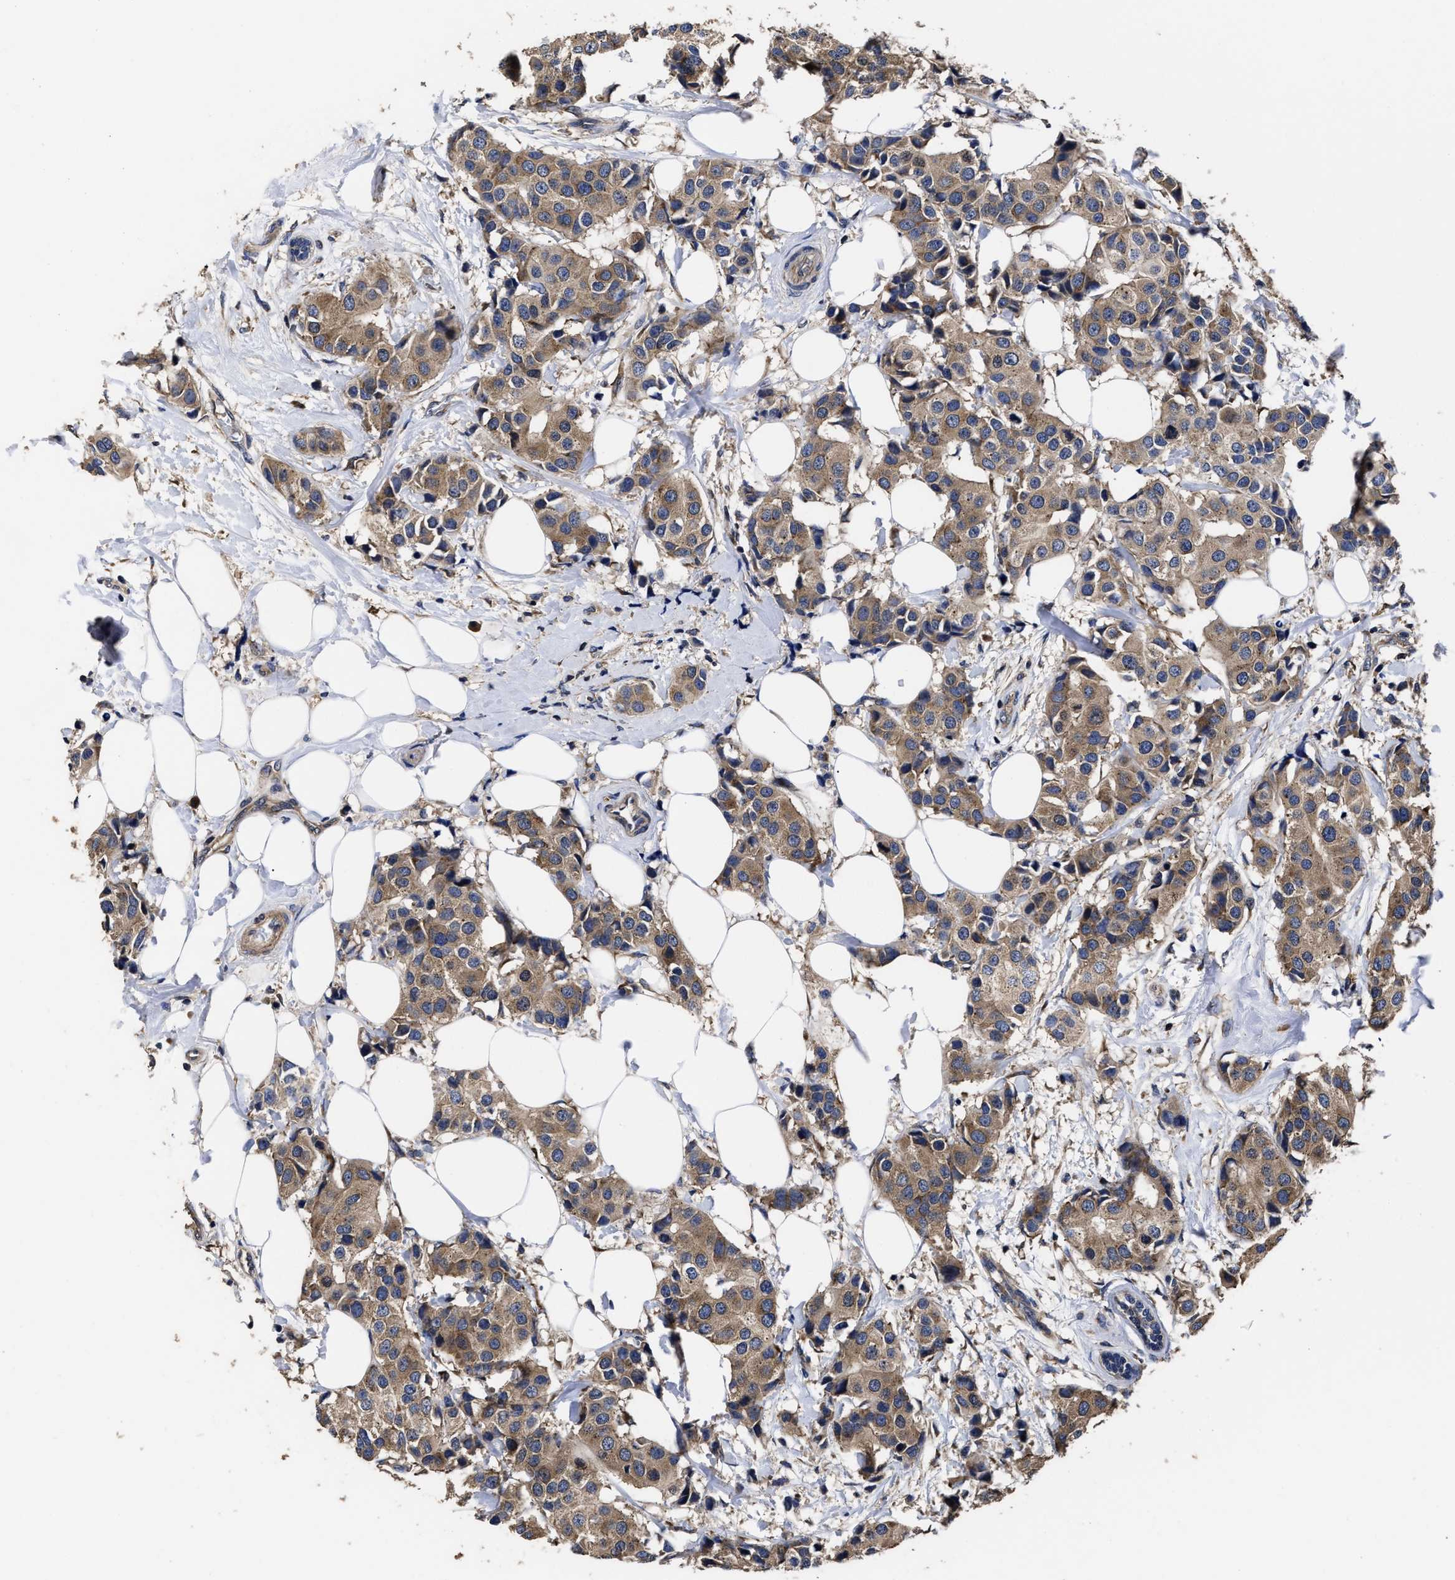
{"staining": {"intensity": "moderate", "quantity": ">75%", "location": "cytoplasmic/membranous"}, "tissue": "breast cancer", "cell_type": "Tumor cells", "image_type": "cancer", "snomed": [{"axis": "morphology", "description": "Normal tissue, NOS"}, {"axis": "morphology", "description": "Duct carcinoma"}, {"axis": "topography", "description": "Breast"}], "caption": "A histopathology image of human breast cancer stained for a protein demonstrates moderate cytoplasmic/membranous brown staining in tumor cells.", "gene": "AVEN", "patient": {"sex": "female", "age": 39}}